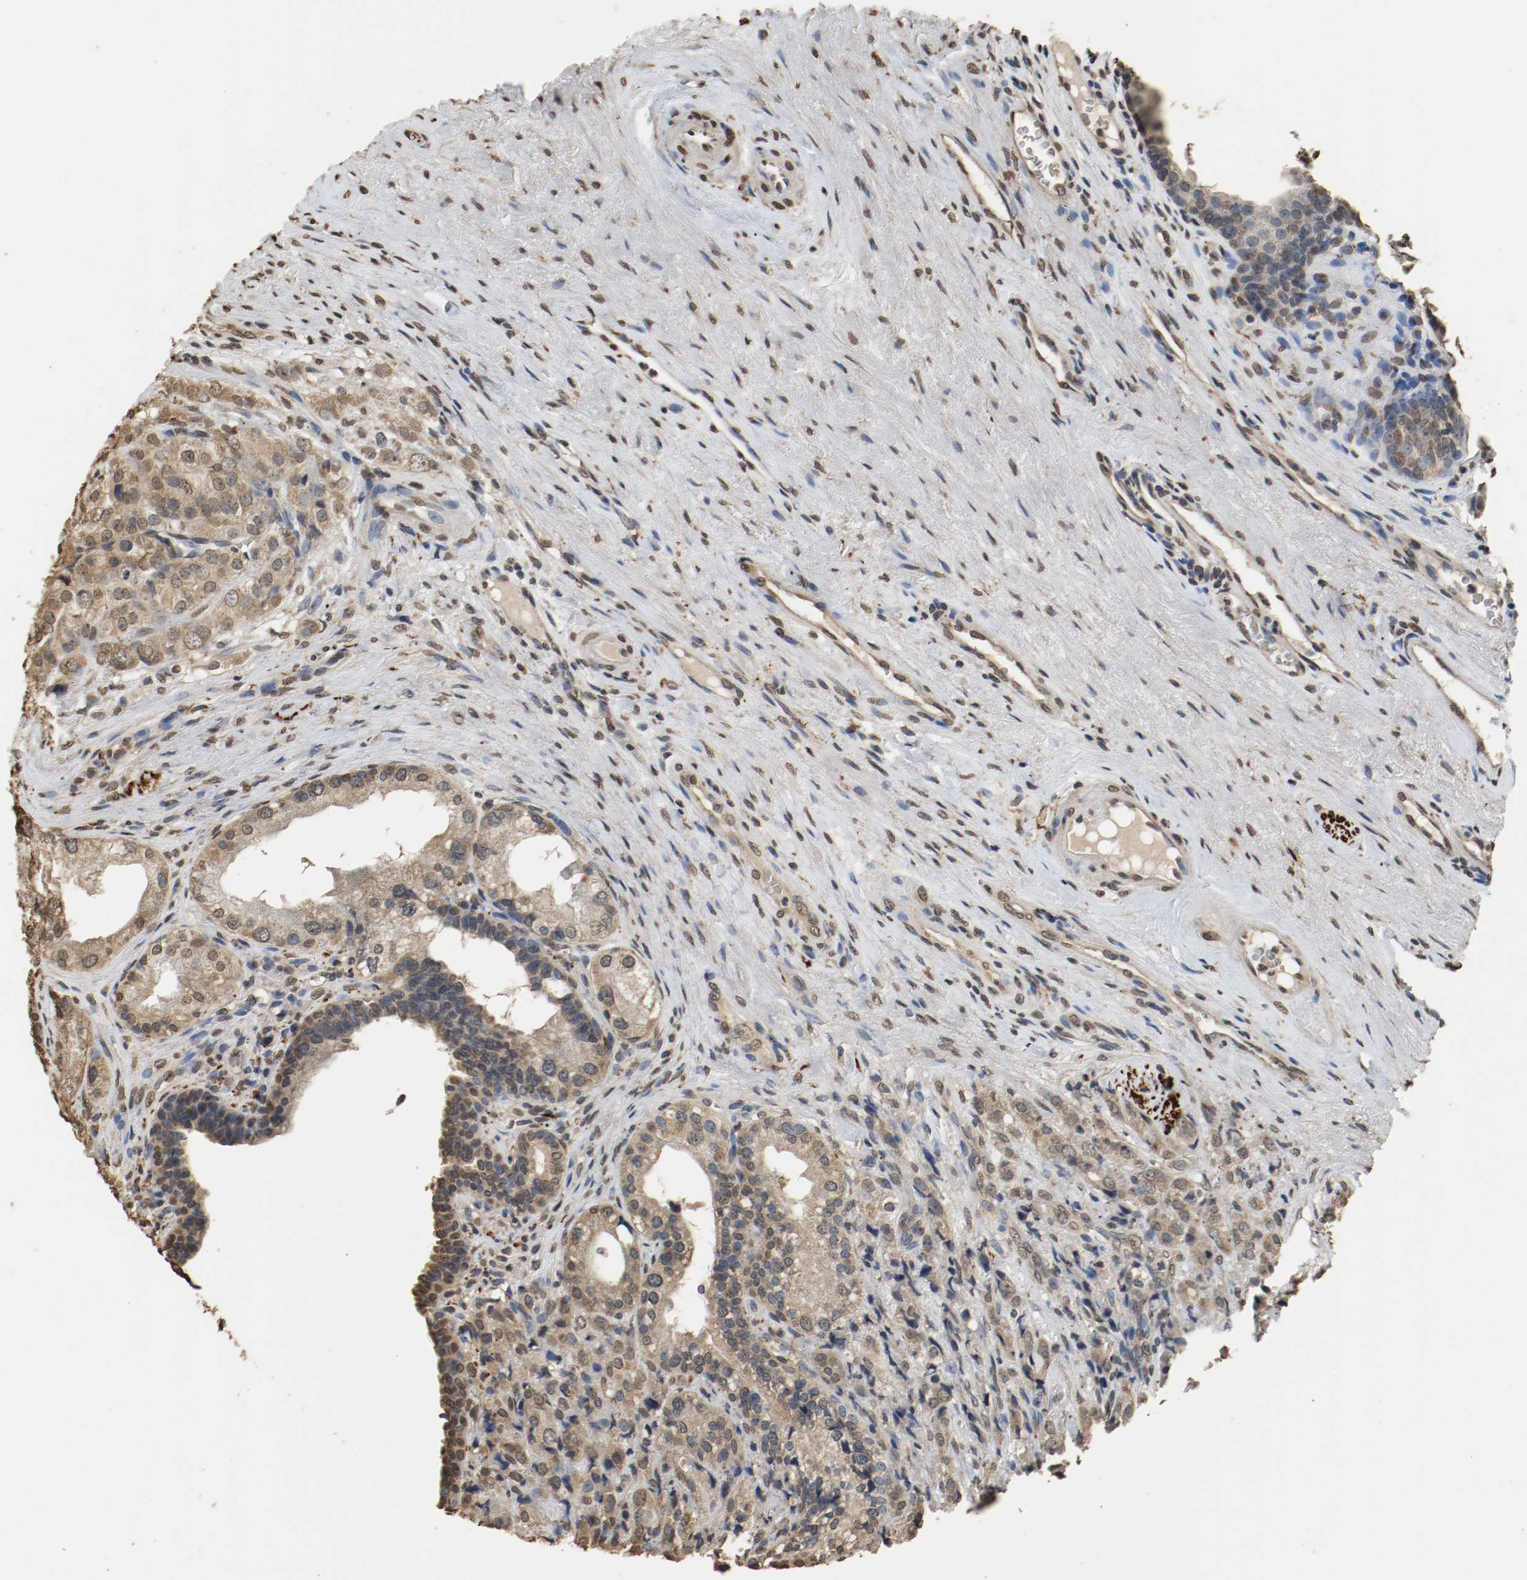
{"staining": {"intensity": "weak", "quantity": ">75%", "location": "cytoplasmic/membranous"}, "tissue": "prostate cancer", "cell_type": "Tumor cells", "image_type": "cancer", "snomed": [{"axis": "morphology", "description": "Adenocarcinoma, High grade"}, {"axis": "topography", "description": "Prostate"}], "caption": "Approximately >75% of tumor cells in prostate adenocarcinoma (high-grade) reveal weak cytoplasmic/membranous protein staining as visualized by brown immunohistochemical staining.", "gene": "RTN4", "patient": {"sex": "male", "age": 68}}